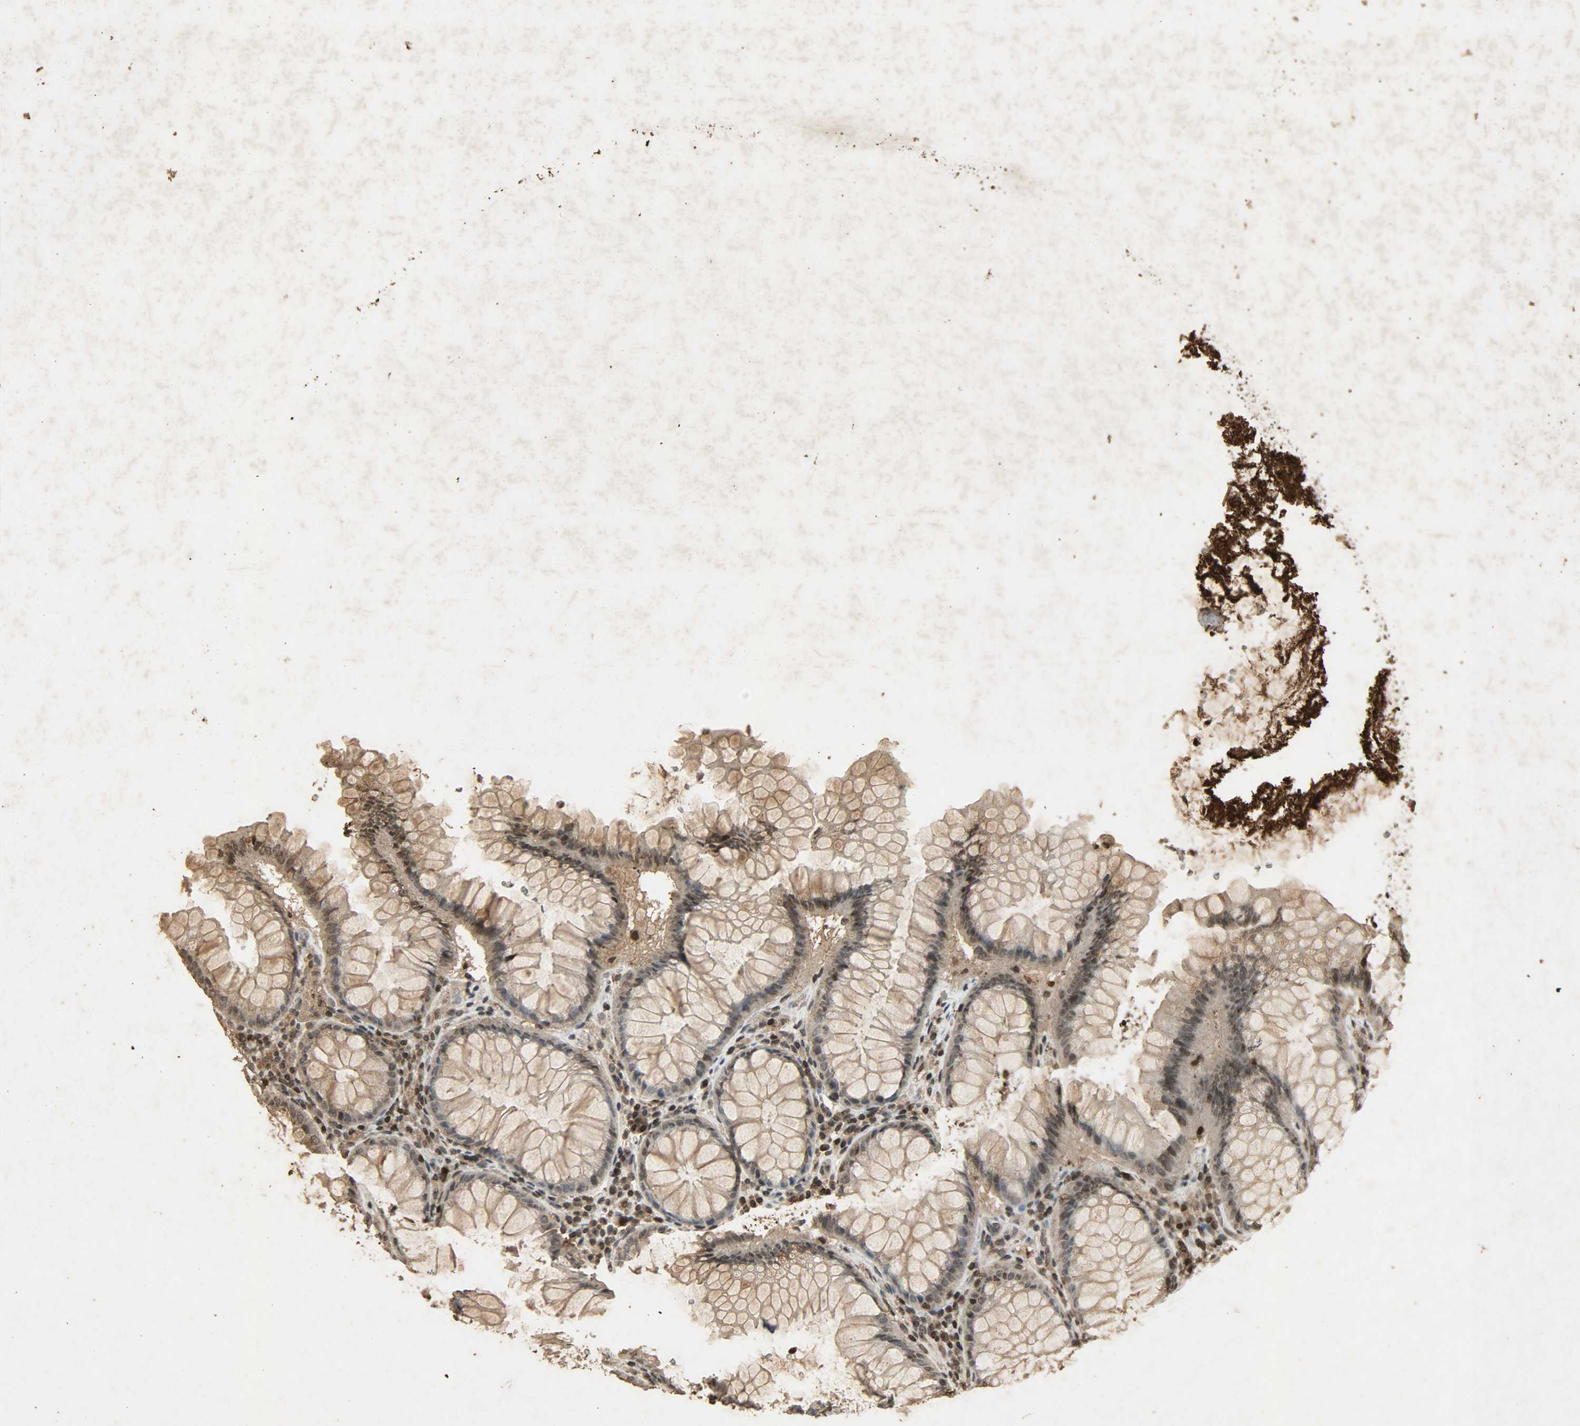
{"staining": {"intensity": "strong", "quantity": ">75%", "location": "cytoplasmic/membranous,nuclear"}, "tissue": "colon", "cell_type": "Endothelial cells", "image_type": "normal", "snomed": [{"axis": "morphology", "description": "Normal tissue, NOS"}, {"axis": "topography", "description": "Colon"}], "caption": "Brown immunohistochemical staining in benign colon demonstrates strong cytoplasmic/membranous,nuclear positivity in approximately >75% of endothelial cells.", "gene": "PPP3R1", "patient": {"sex": "female", "age": 46}}